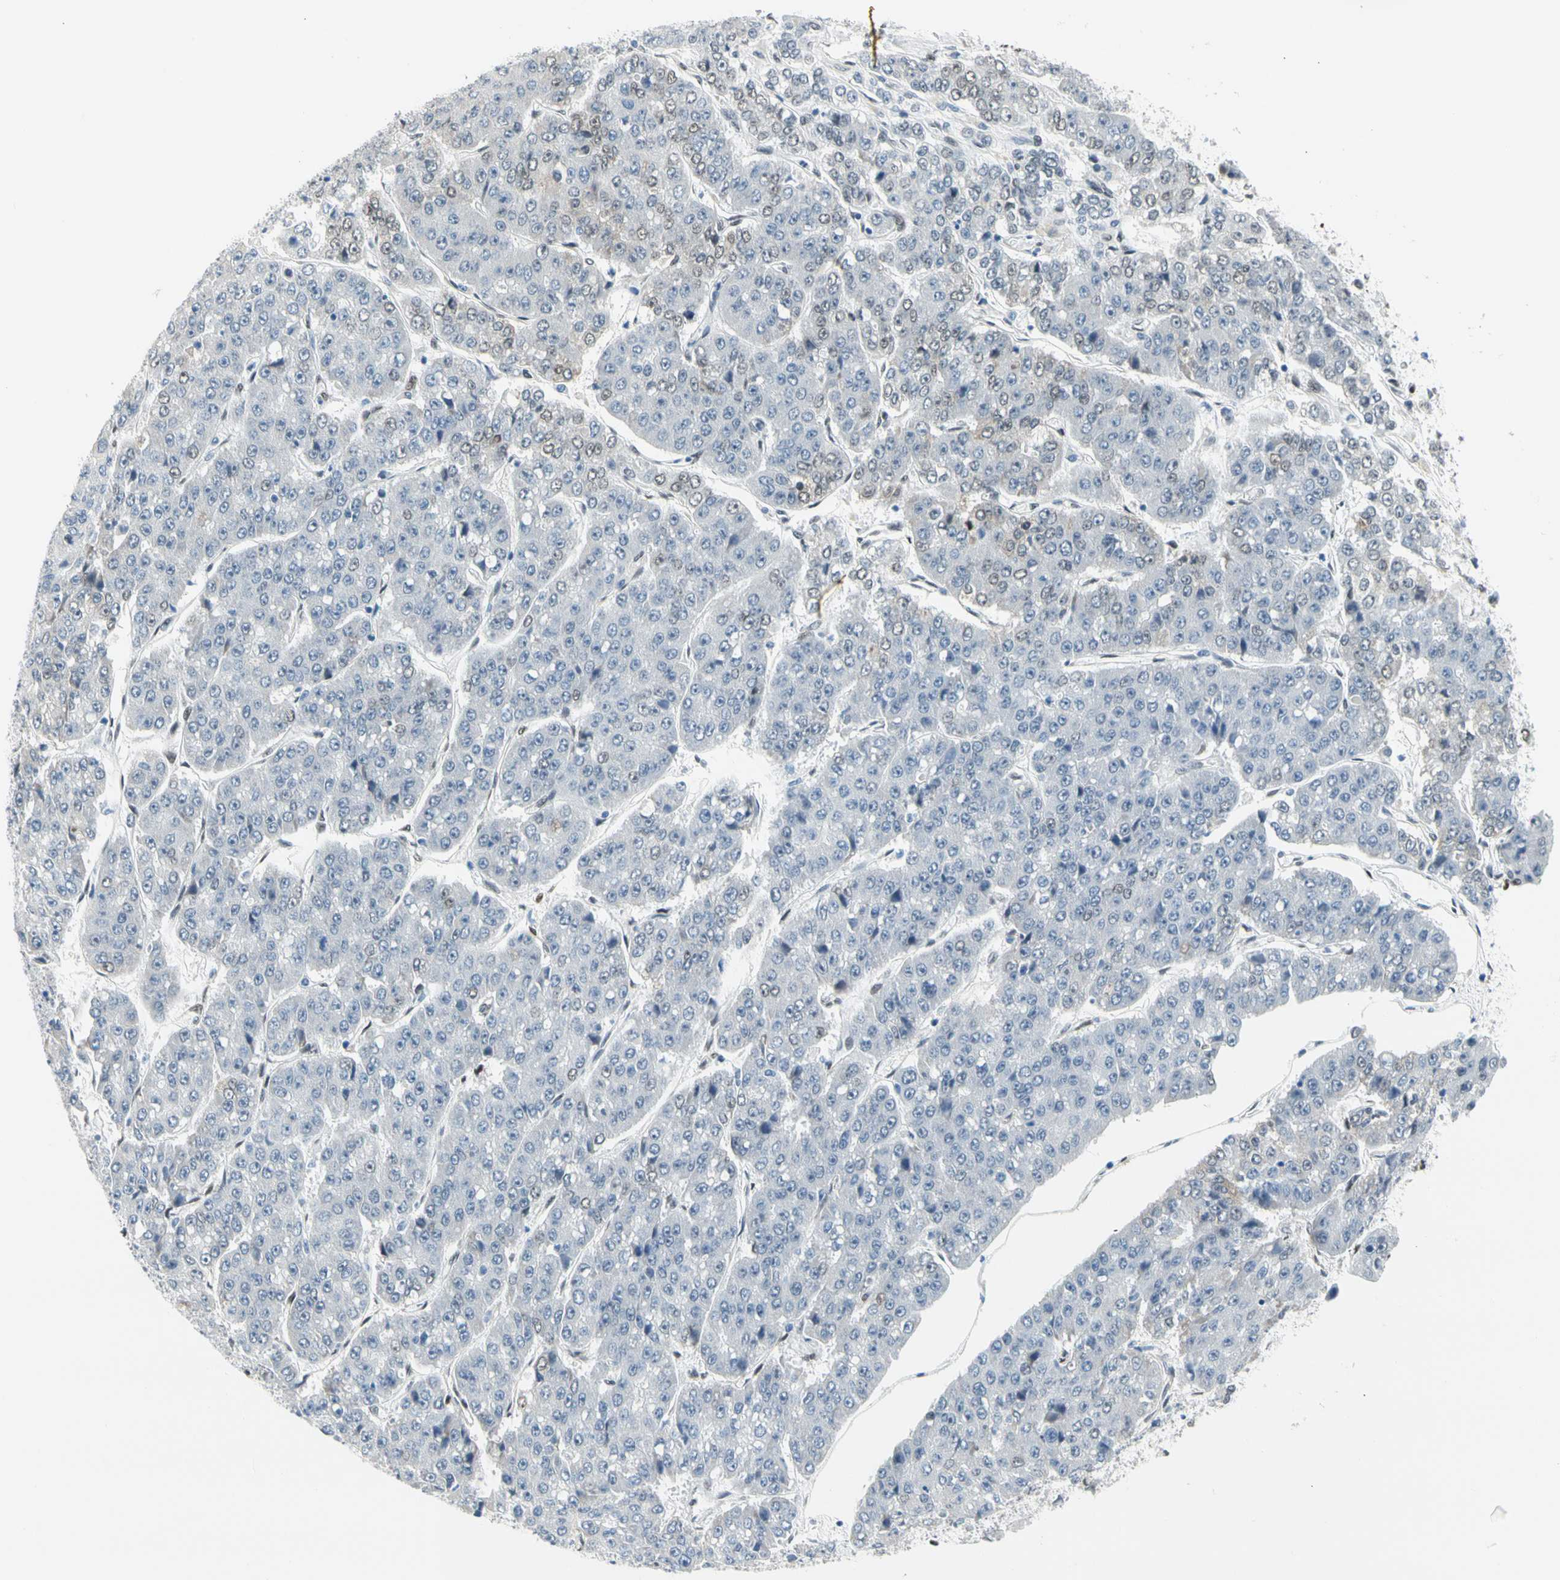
{"staining": {"intensity": "weak", "quantity": "<25%", "location": "nuclear"}, "tissue": "pancreatic cancer", "cell_type": "Tumor cells", "image_type": "cancer", "snomed": [{"axis": "morphology", "description": "Adenocarcinoma, NOS"}, {"axis": "topography", "description": "Pancreas"}], "caption": "Immunohistochemistry histopathology image of neoplastic tissue: pancreatic cancer stained with DAB (3,3'-diaminobenzidine) exhibits no significant protein staining in tumor cells.", "gene": "NFIA", "patient": {"sex": "male", "age": 50}}